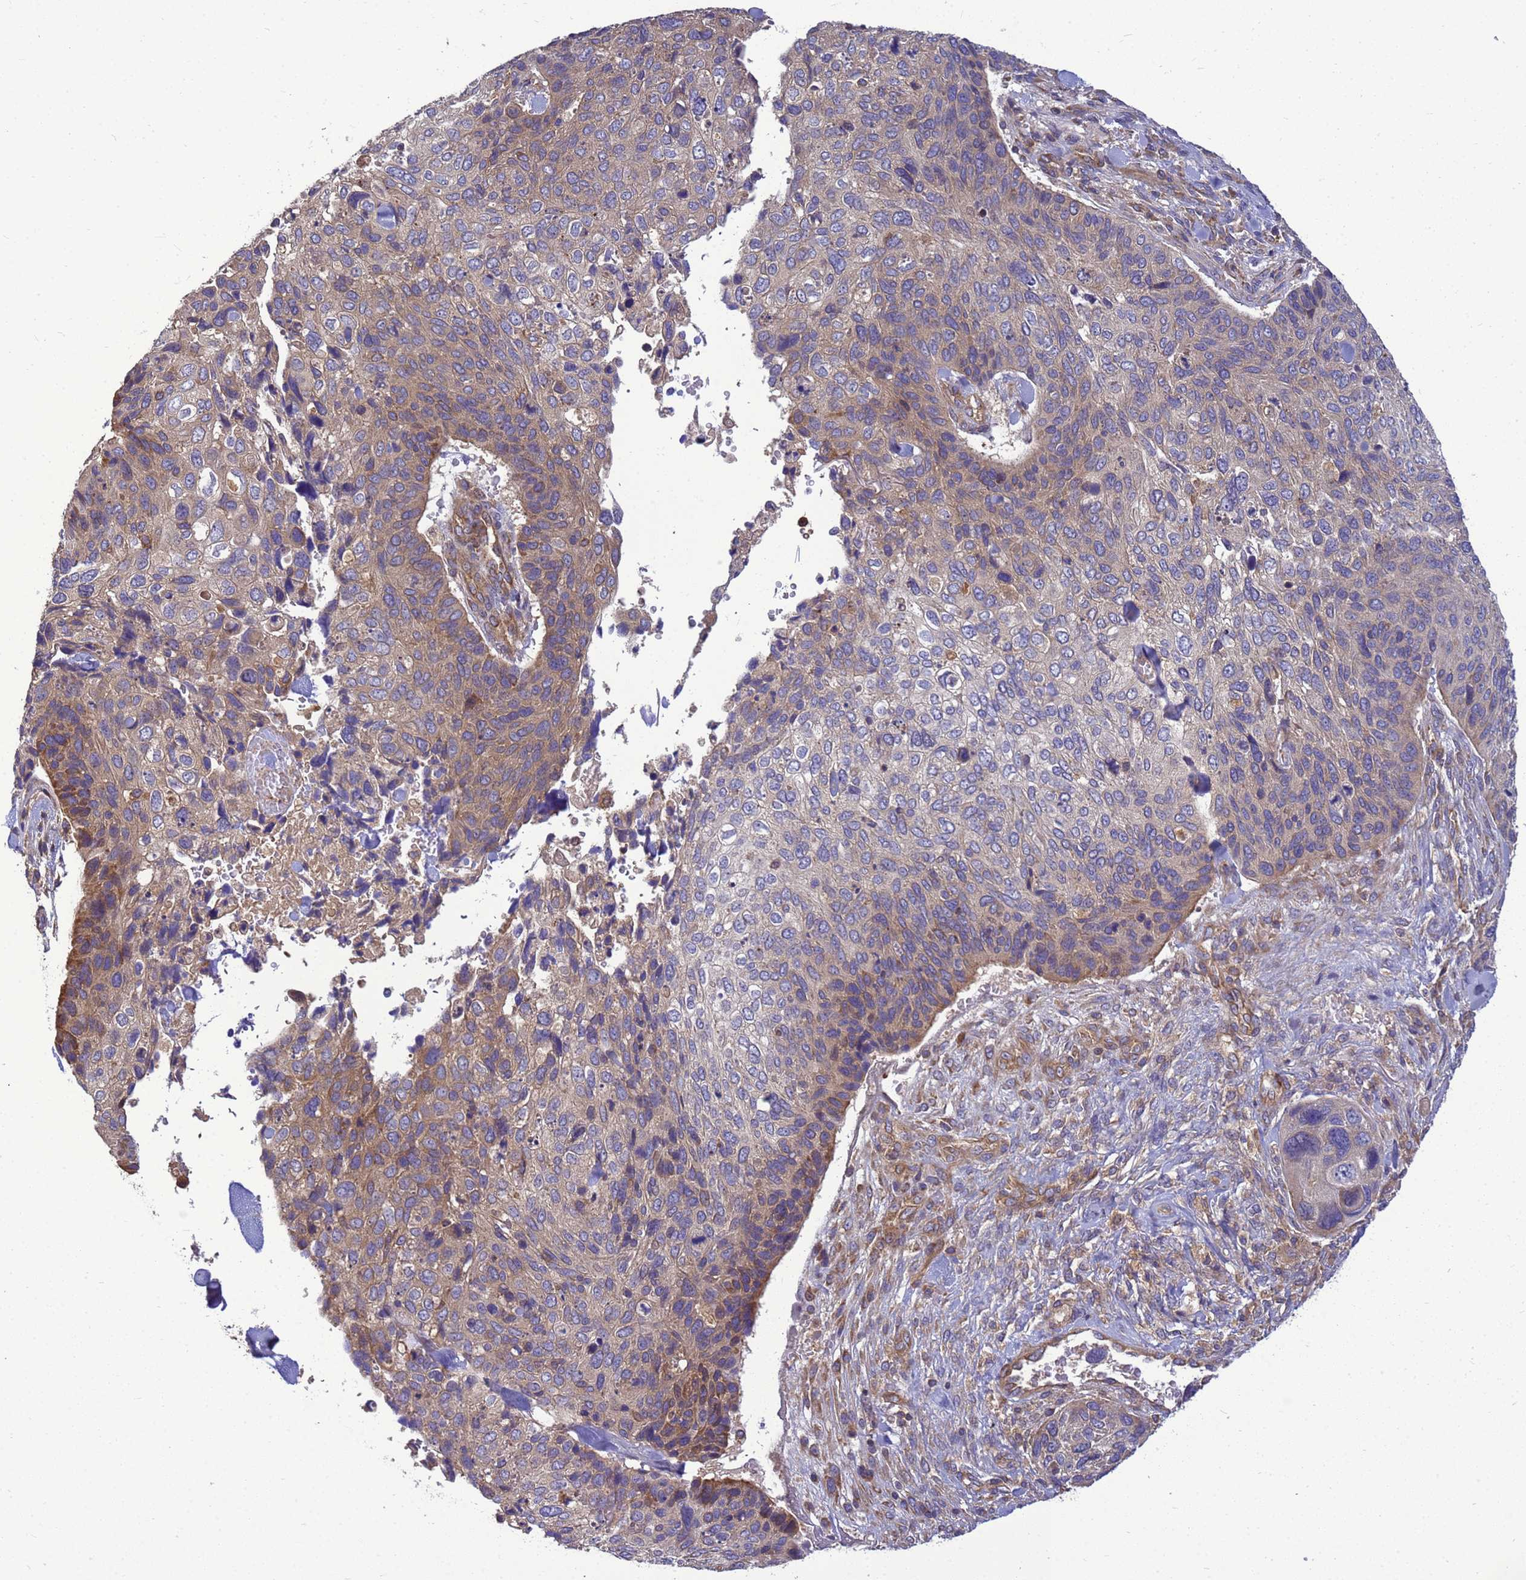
{"staining": {"intensity": "weak", "quantity": ">75%", "location": "cytoplasmic/membranous"}, "tissue": "skin cancer", "cell_type": "Tumor cells", "image_type": "cancer", "snomed": [{"axis": "morphology", "description": "Basal cell carcinoma"}, {"axis": "topography", "description": "Skin"}], "caption": "Immunohistochemical staining of human skin cancer shows low levels of weak cytoplasmic/membranous protein expression in about >75% of tumor cells. The protein of interest is shown in brown color, while the nuclei are stained blue.", "gene": "BECN1", "patient": {"sex": "female", "age": 74}}